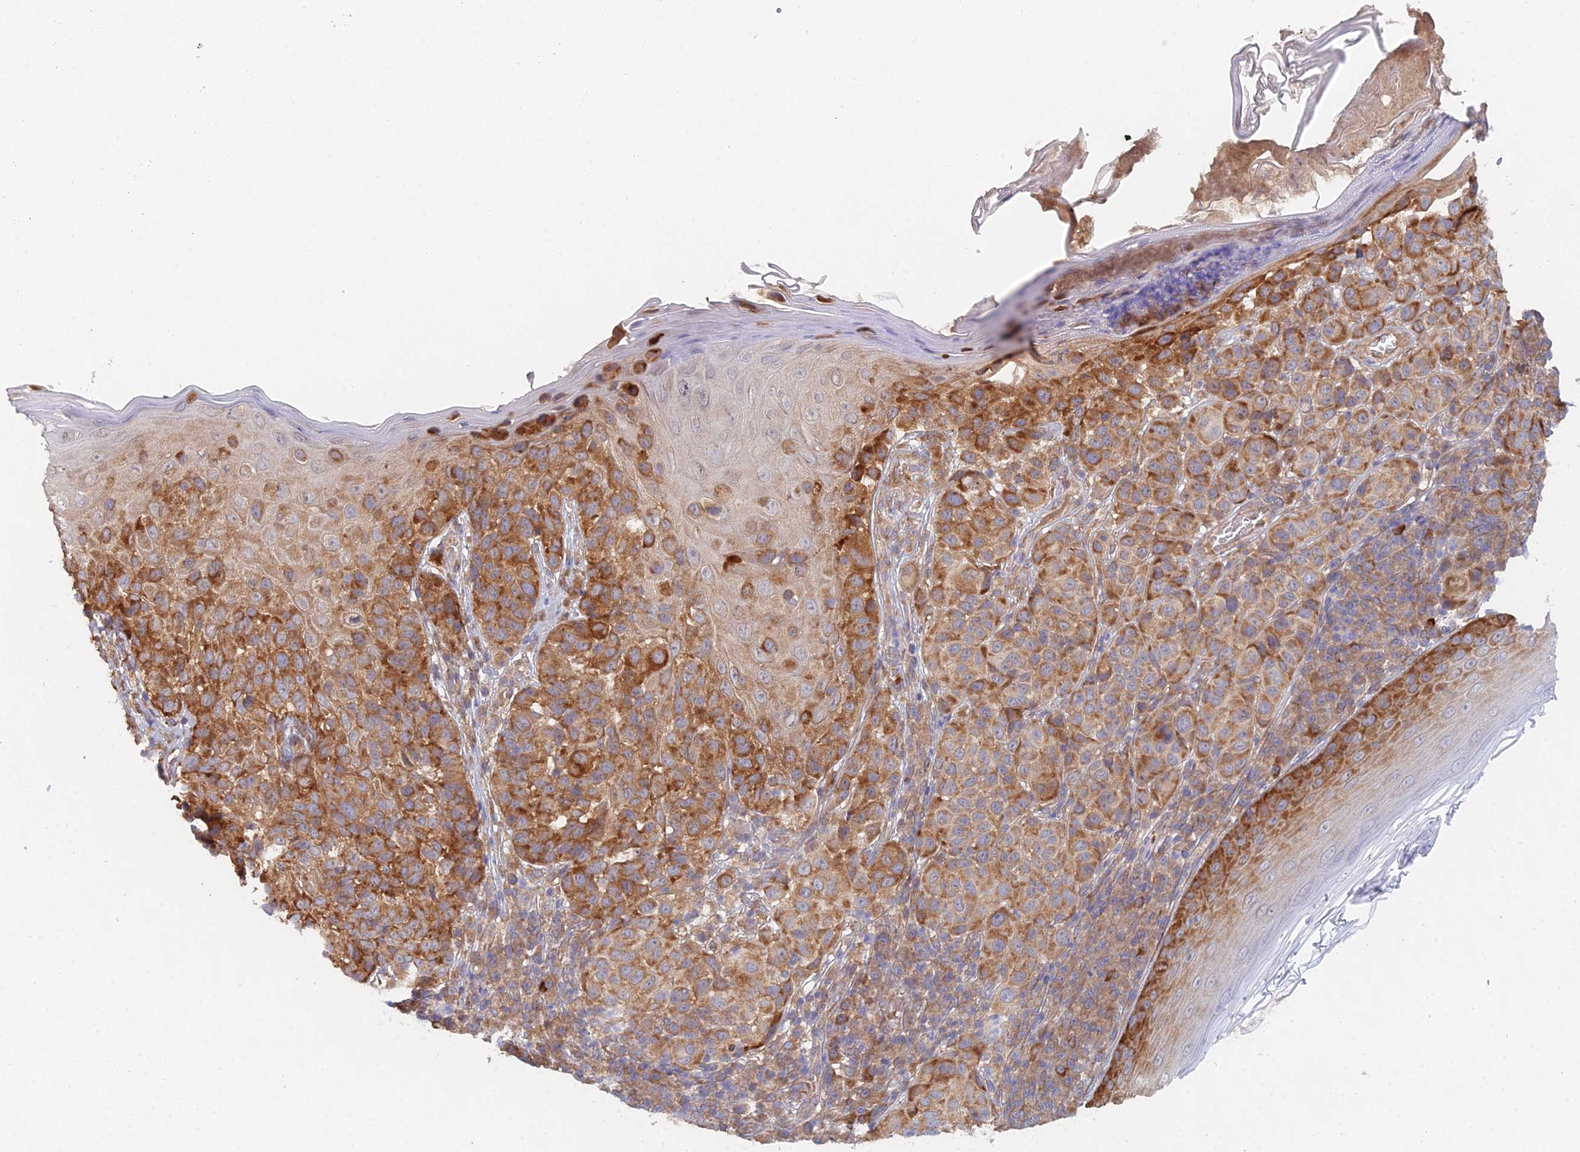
{"staining": {"intensity": "strong", "quantity": ">75%", "location": "cytoplasmic/membranous"}, "tissue": "melanoma", "cell_type": "Tumor cells", "image_type": "cancer", "snomed": [{"axis": "morphology", "description": "Malignant melanoma, NOS"}, {"axis": "topography", "description": "Skin"}], "caption": "About >75% of tumor cells in human melanoma demonstrate strong cytoplasmic/membranous protein positivity as visualized by brown immunohistochemical staining.", "gene": "ELOF1", "patient": {"sex": "male", "age": 38}}